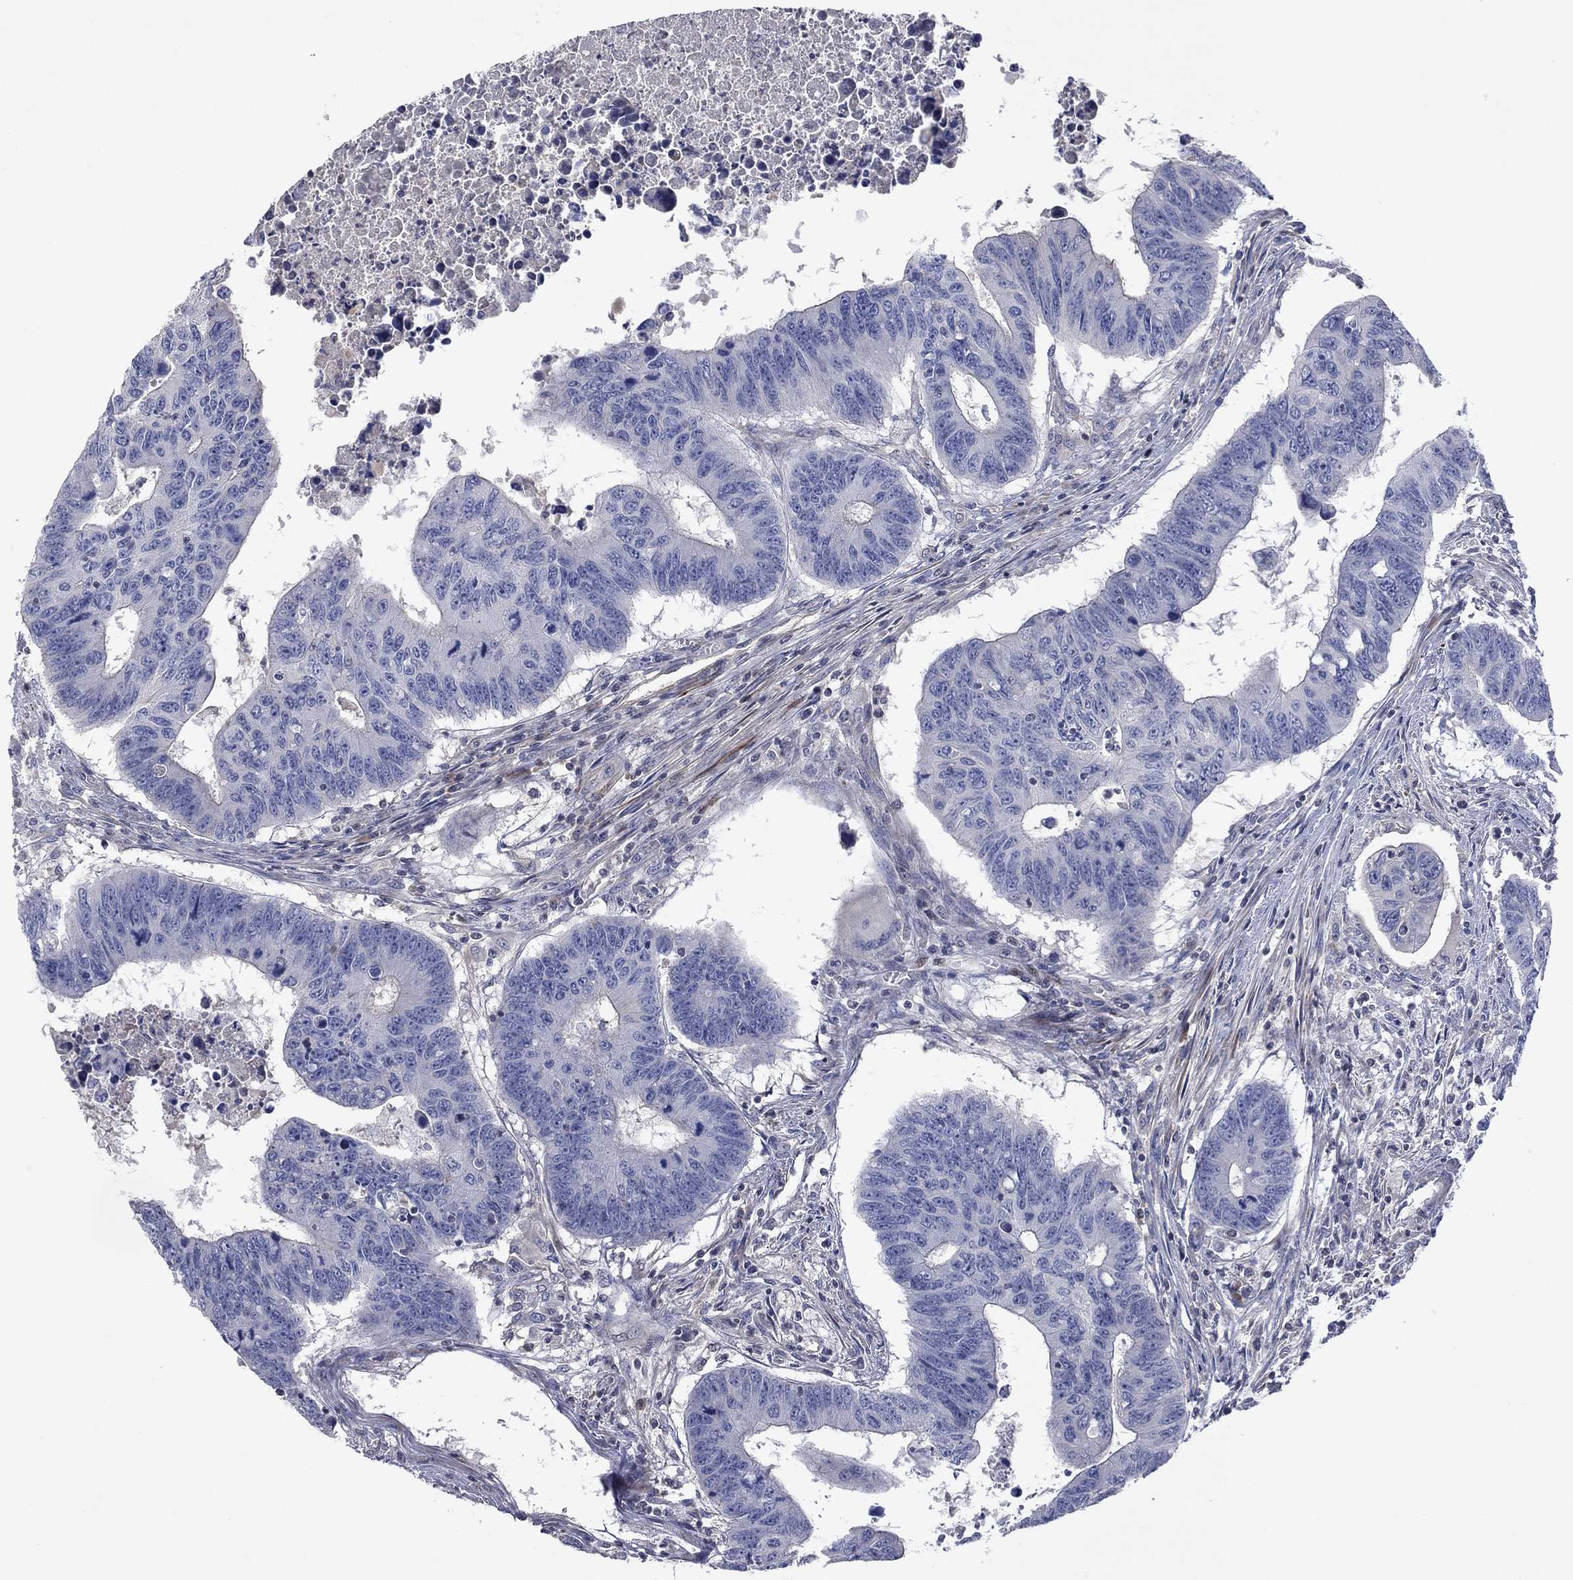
{"staining": {"intensity": "negative", "quantity": "none", "location": "none"}, "tissue": "colorectal cancer", "cell_type": "Tumor cells", "image_type": "cancer", "snomed": [{"axis": "morphology", "description": "Adenocarcinoma, NOS"}, {"axis": "topography", "description": "Rectum"}], "caption": "Tumor cells show no significant expression in colorectal cancer.", "gene": "FLI1", "patient": {"sex": "female", "age": 85}}